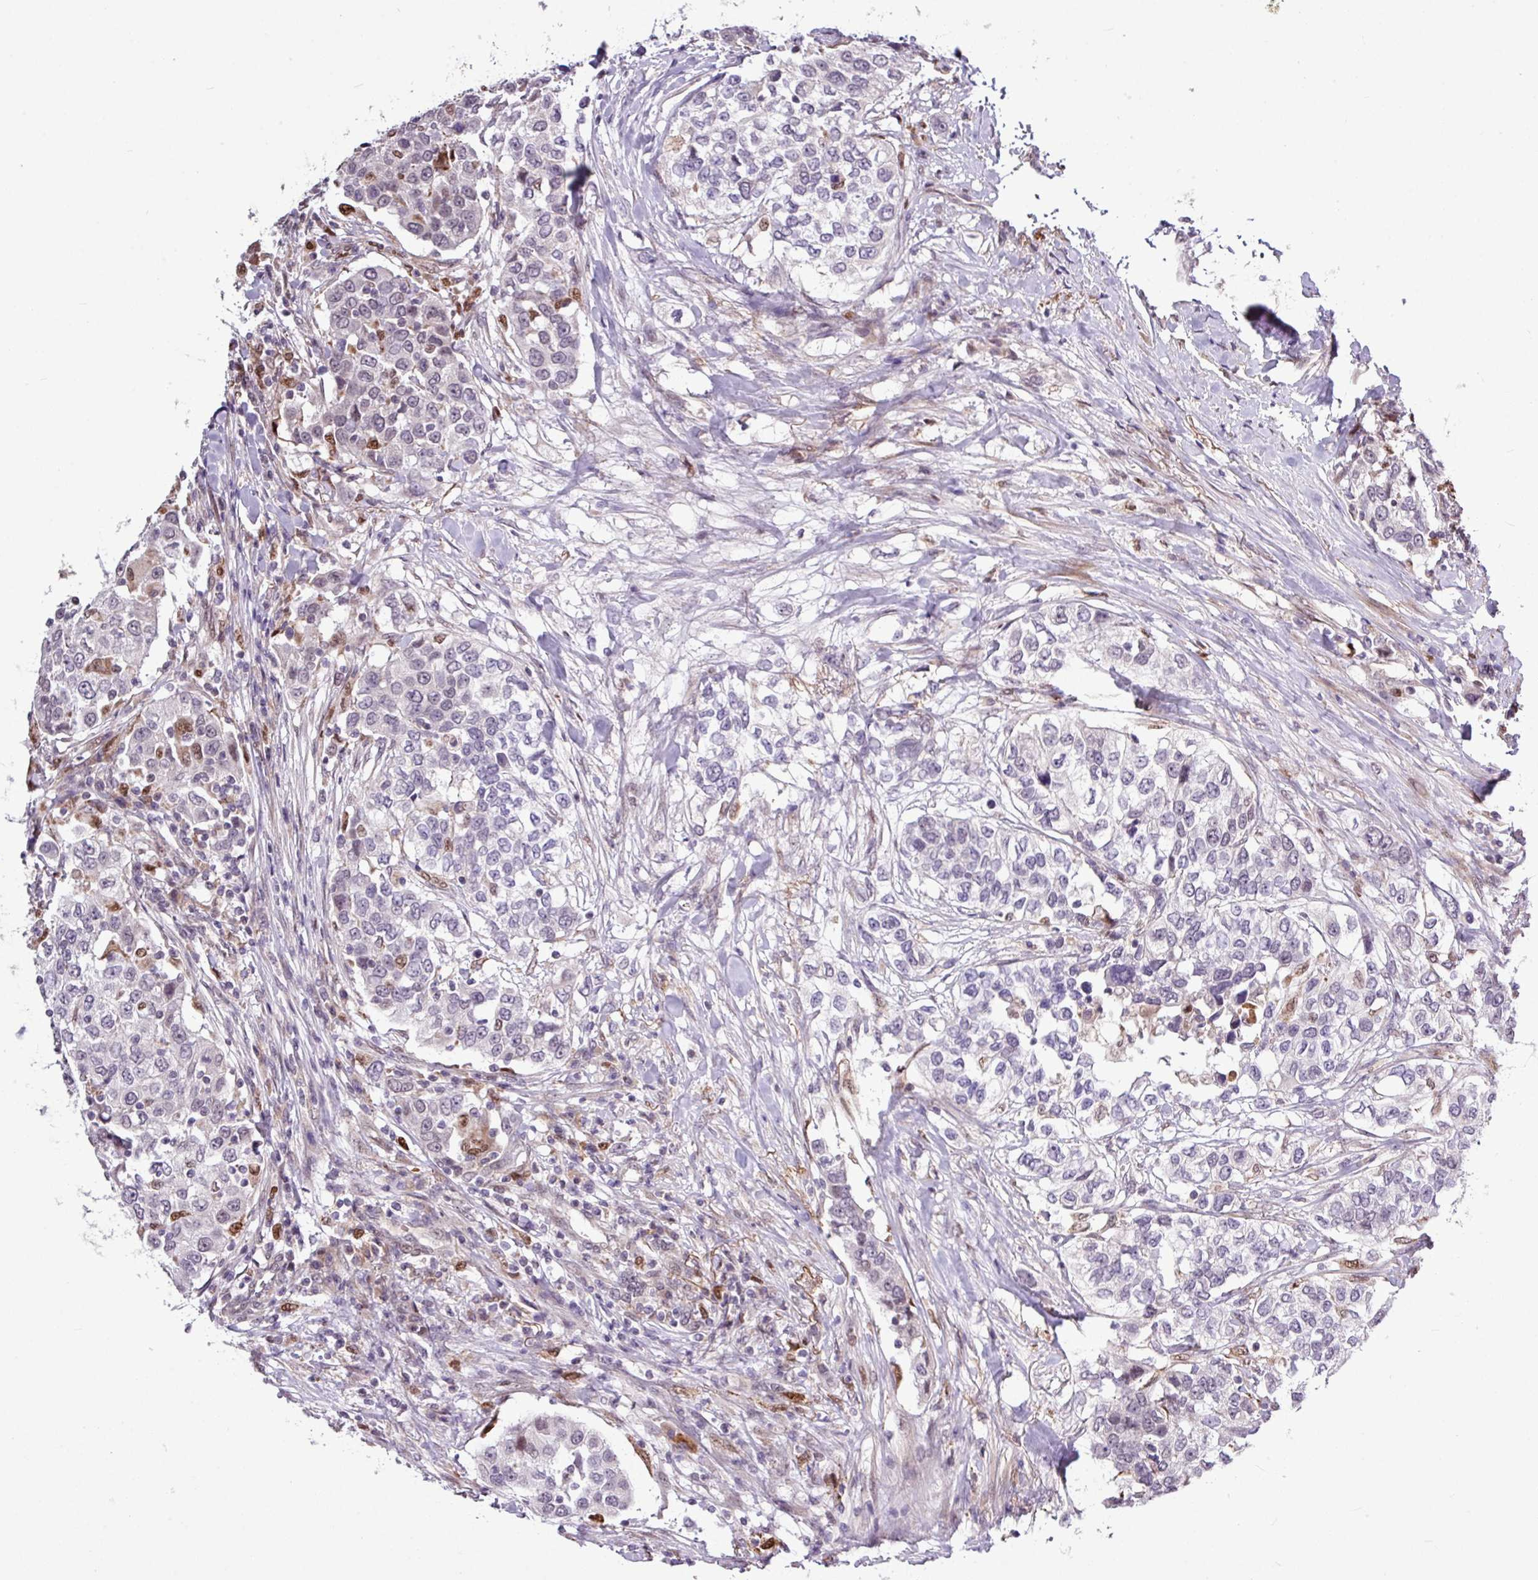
{"staining": {"intensity": "negative", "quantity": "none", "location": "none"}, "tissue": "urothelial cancer", "cell_type": "Tumor cells", "image_type": "cancer", "snomed": [{"axis": "morphology", "description": "Urothelial carcinoma, High grade"}, {"axis": "topography", "description": "Urinary bladder"}], "caption": "The histopathology image reveals no significant positivity in tumor cells of high-grade urothelial carcinoma.", "gene": "SKIC2", "patient": {"sex": "female", "age": 80}}